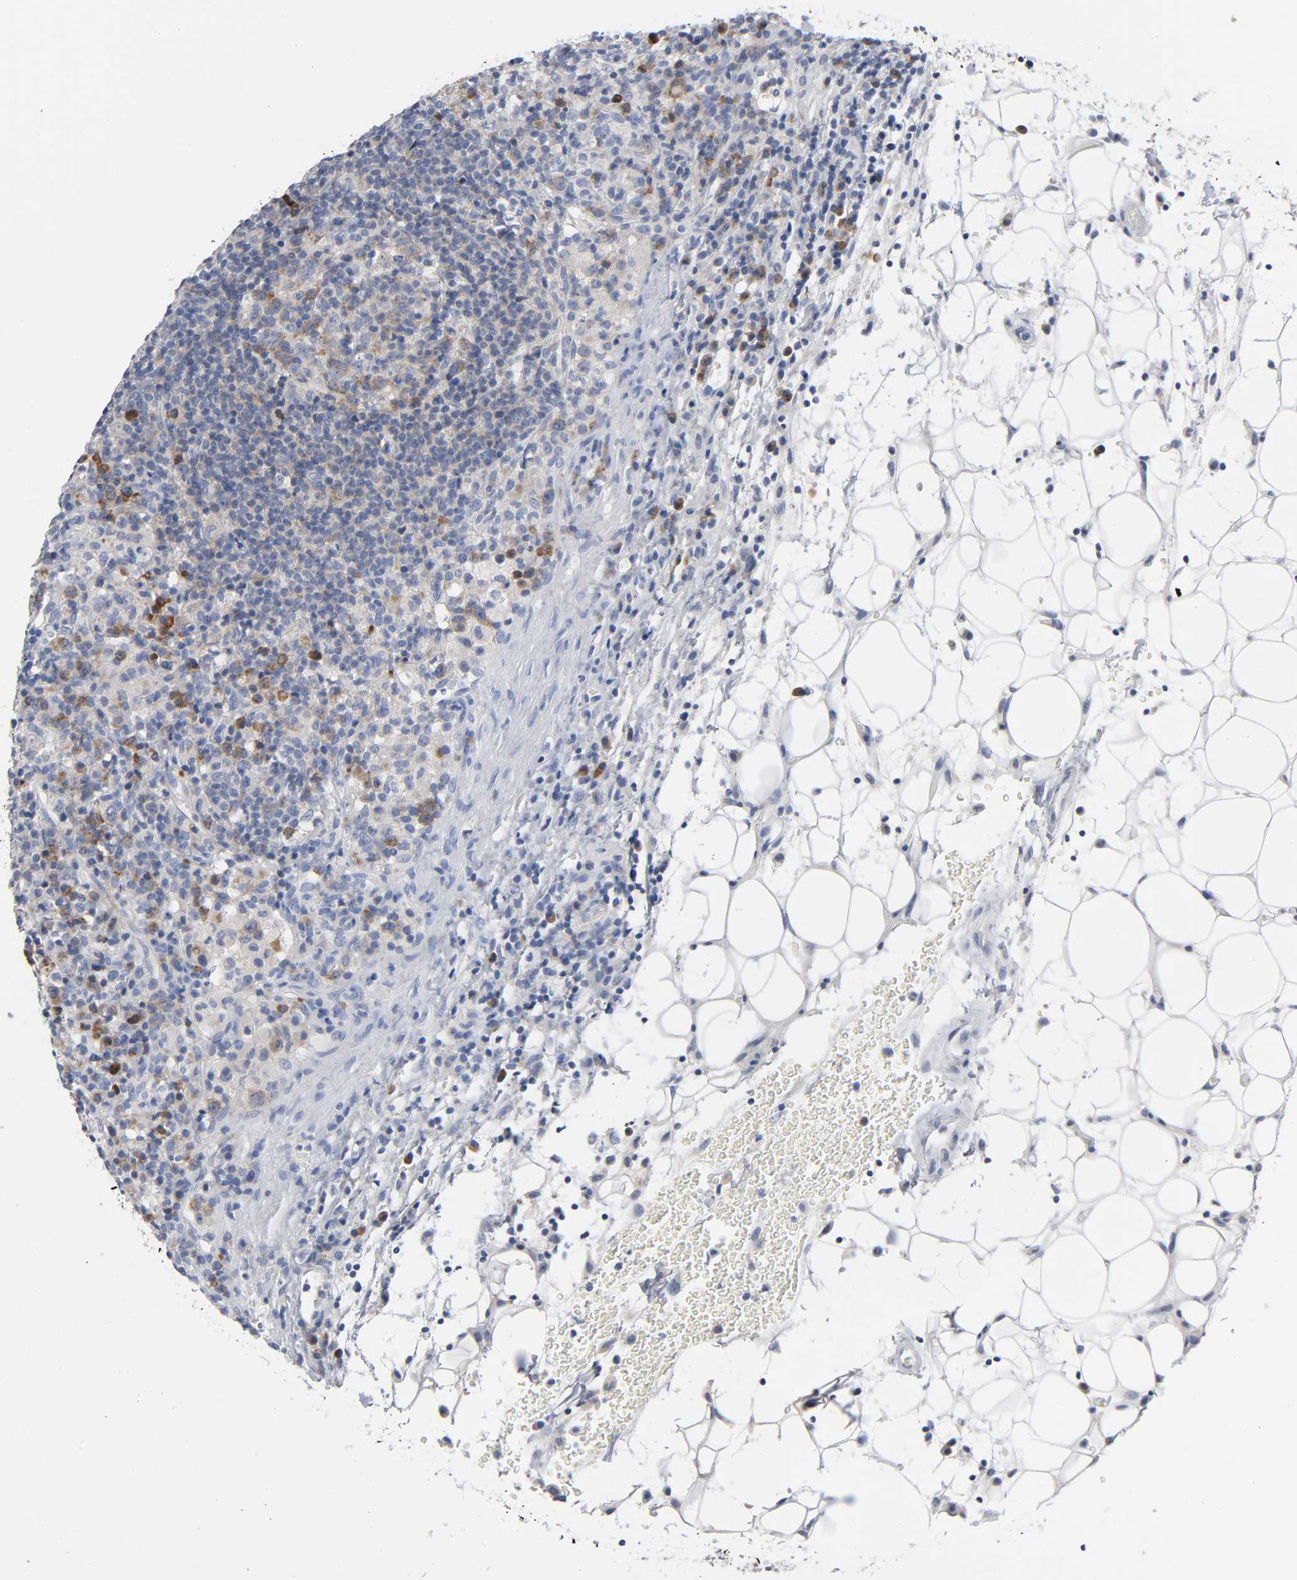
{"staining": {"intensity": "moderate", "quantity": "25%-75%", "location": "cytoplasmic/membranous"}, "tissue": "lymphoma", "cell_type": "Tumor cells", "image_type": "cancer", "snomed": [{"axis": "morphology", "description": "Hodgkin's disease, NOS"}, {"axis": "topography", "description": "Lymph node"}], "caption": "IHC (DAB) staining of lymphoma exhibits moderate cytoplasmic/membranous protein expression in approximately 25%-75% of tumor cells. (IHC, brightfield microscopy, high magnification).", "gene": "REL", "patient": {"sex": "male", "age": 65}}